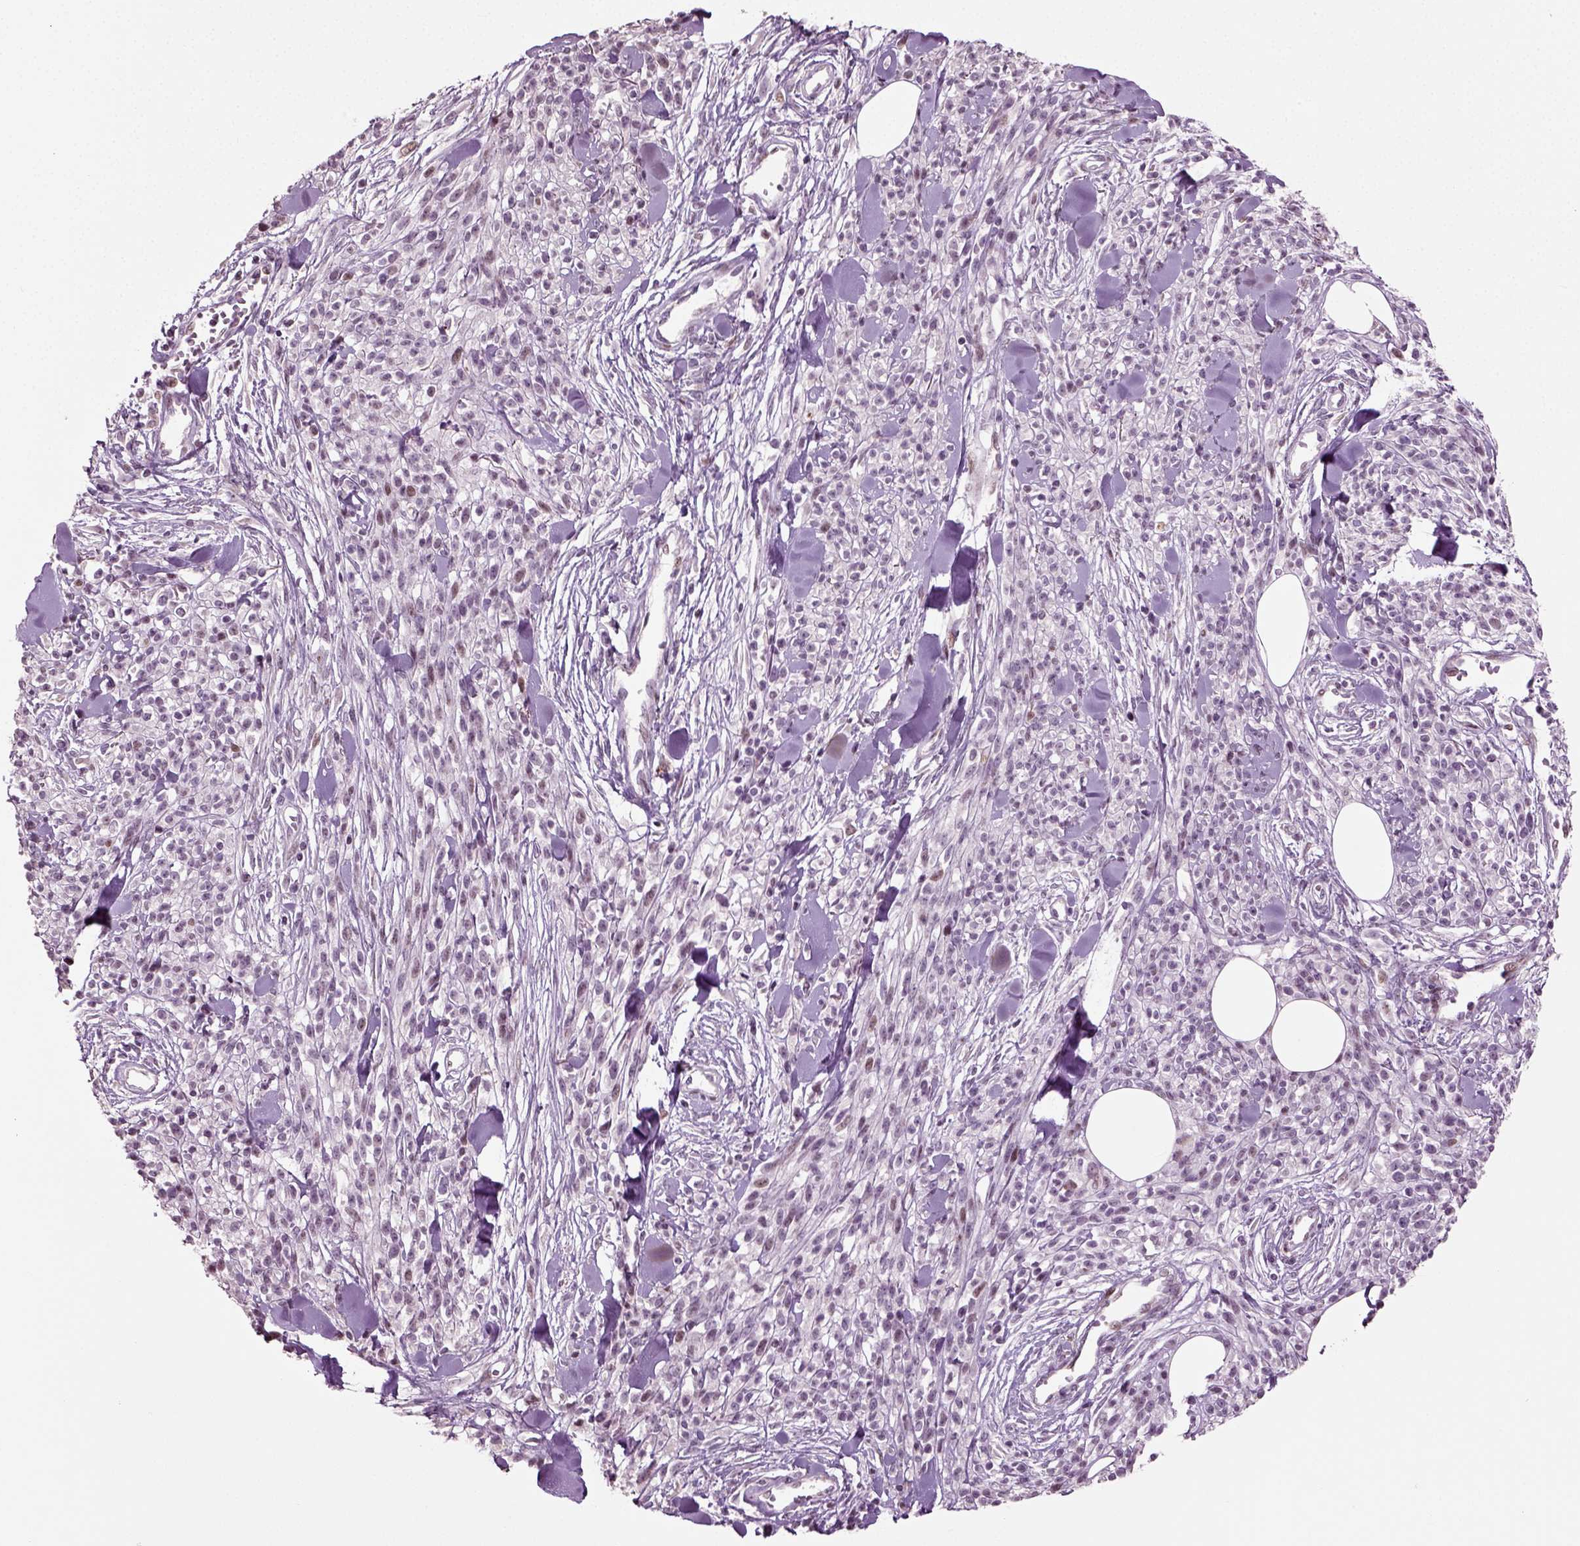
{"staining": {"intensity": "moderate", "quantity": "<25%", "location": "nuclear"}, "tissue": "melanoma", "cell_type": "Tumor cells", "image_type": "cancer", "snomed": [{"axis": "morphology", "description": "Malignant melanoma, NOS"}, {"axis": "topography", "description": "Skin"}, {"axis": "topography", "description": "Skin of trunk"}], "caption": "A histopathology image of human malignant melanoma stained for a protein demonstrates moderate nuclear brown staining in tumor cells. (Brightfield microscopy of DAB IHC at high magnification).", "gene": "HEYL", "patient": {"sex": "male", "age": 74}}